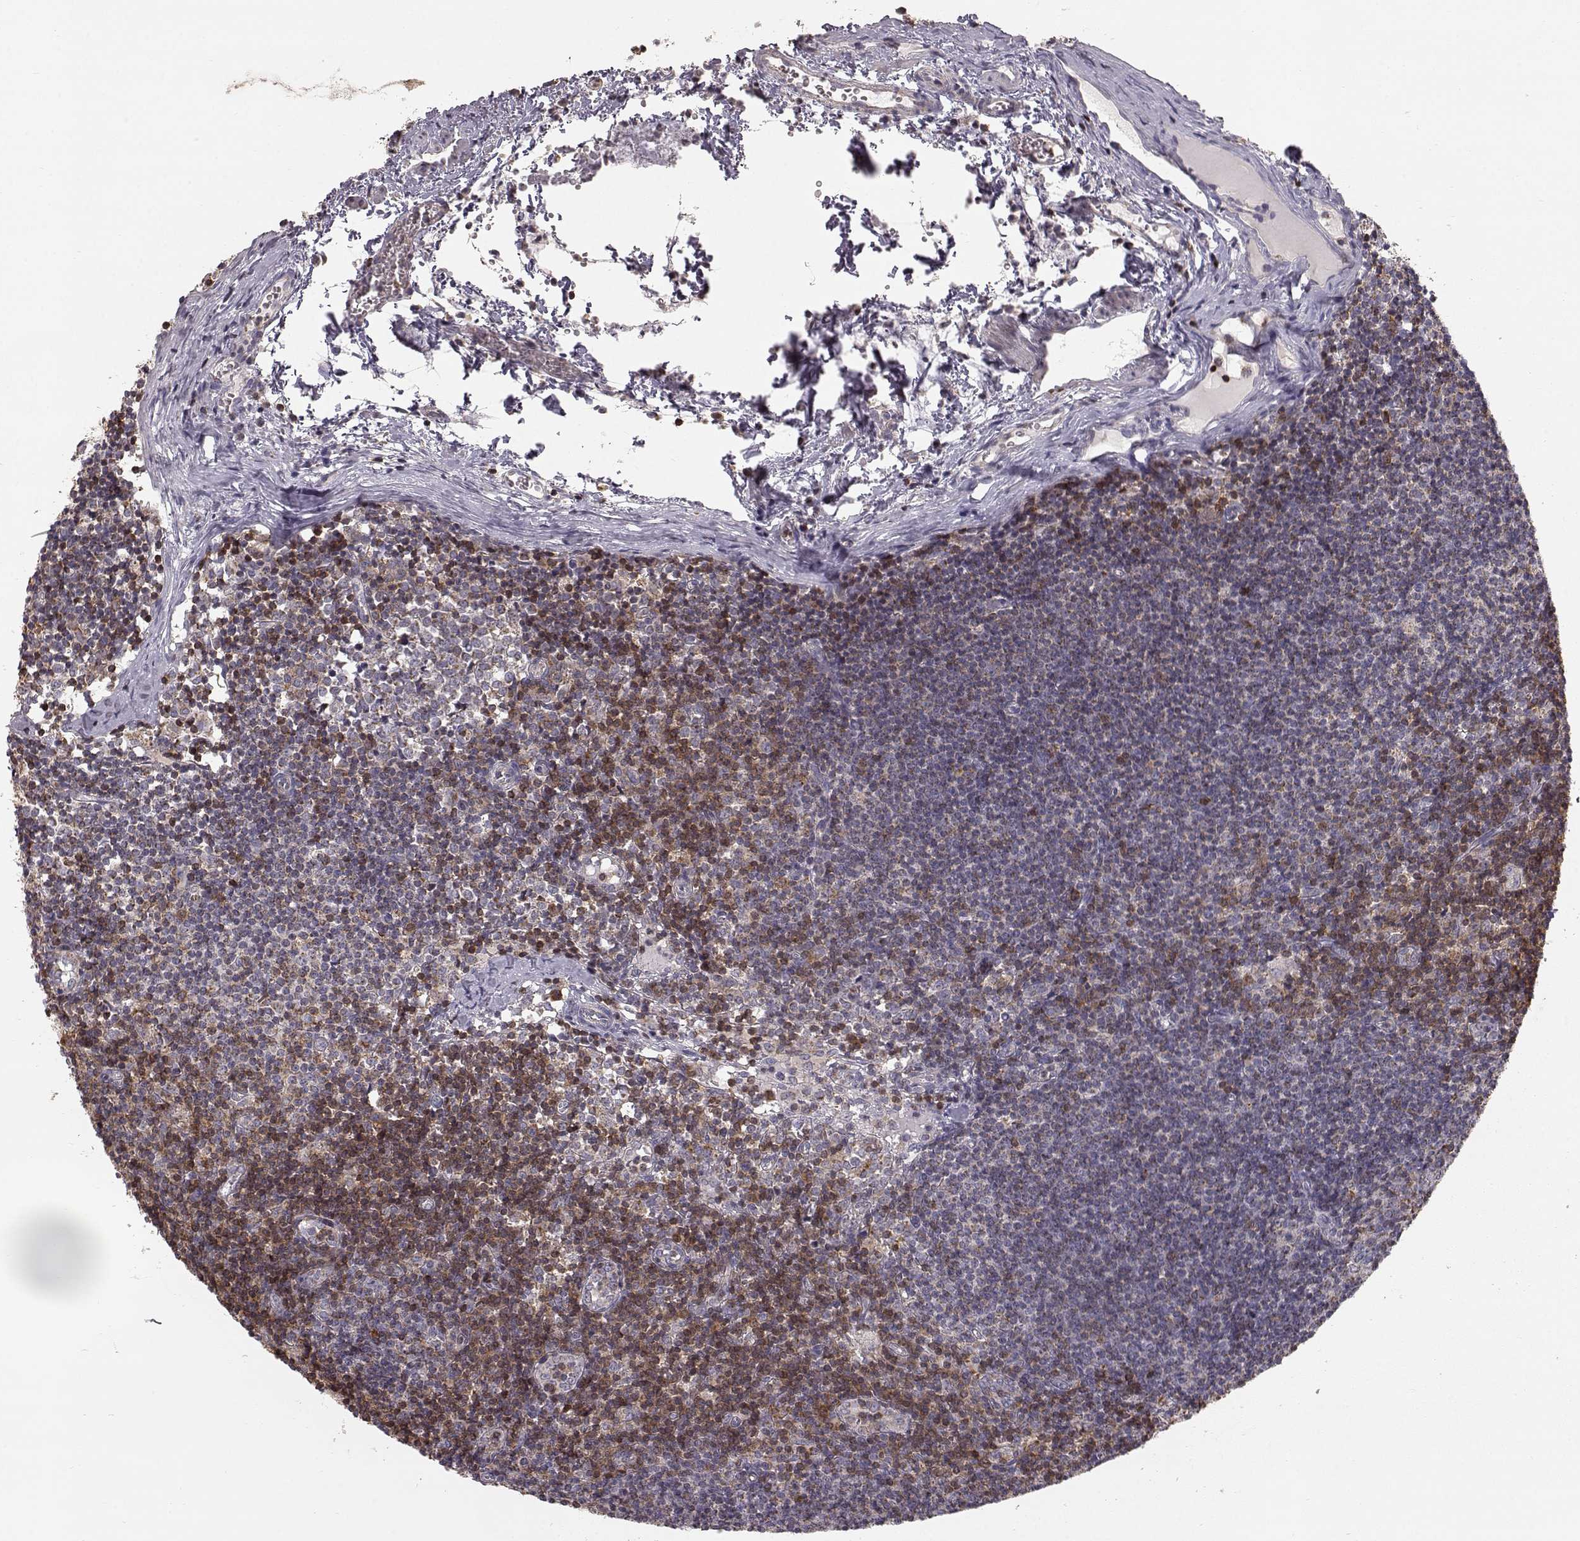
{"staining": {"intensity": "strong", "quantity": ">75%", "location": "cytoplasmic/membranous"}, "tissue": "lymph node", "cell_type": "Germinal center cells", "image_type": "normal", "snomed": [{"axis": "morphology", "description": "Normal tissue, NOS"}, {"axis": "topography", "description": "Lymph node"}], "caption": "Immunohistochemistry histopathology image of normal lymph node: lymph node stained using IHC demonstrates high levels of strong protein expression localized specifically in the cytoplasmic/membranous of germinal center cells, appearing as a cytoplasmic/membranous brown color.", "gene": "GRAP2", "patient": {"sex": "female", "age": 52}}